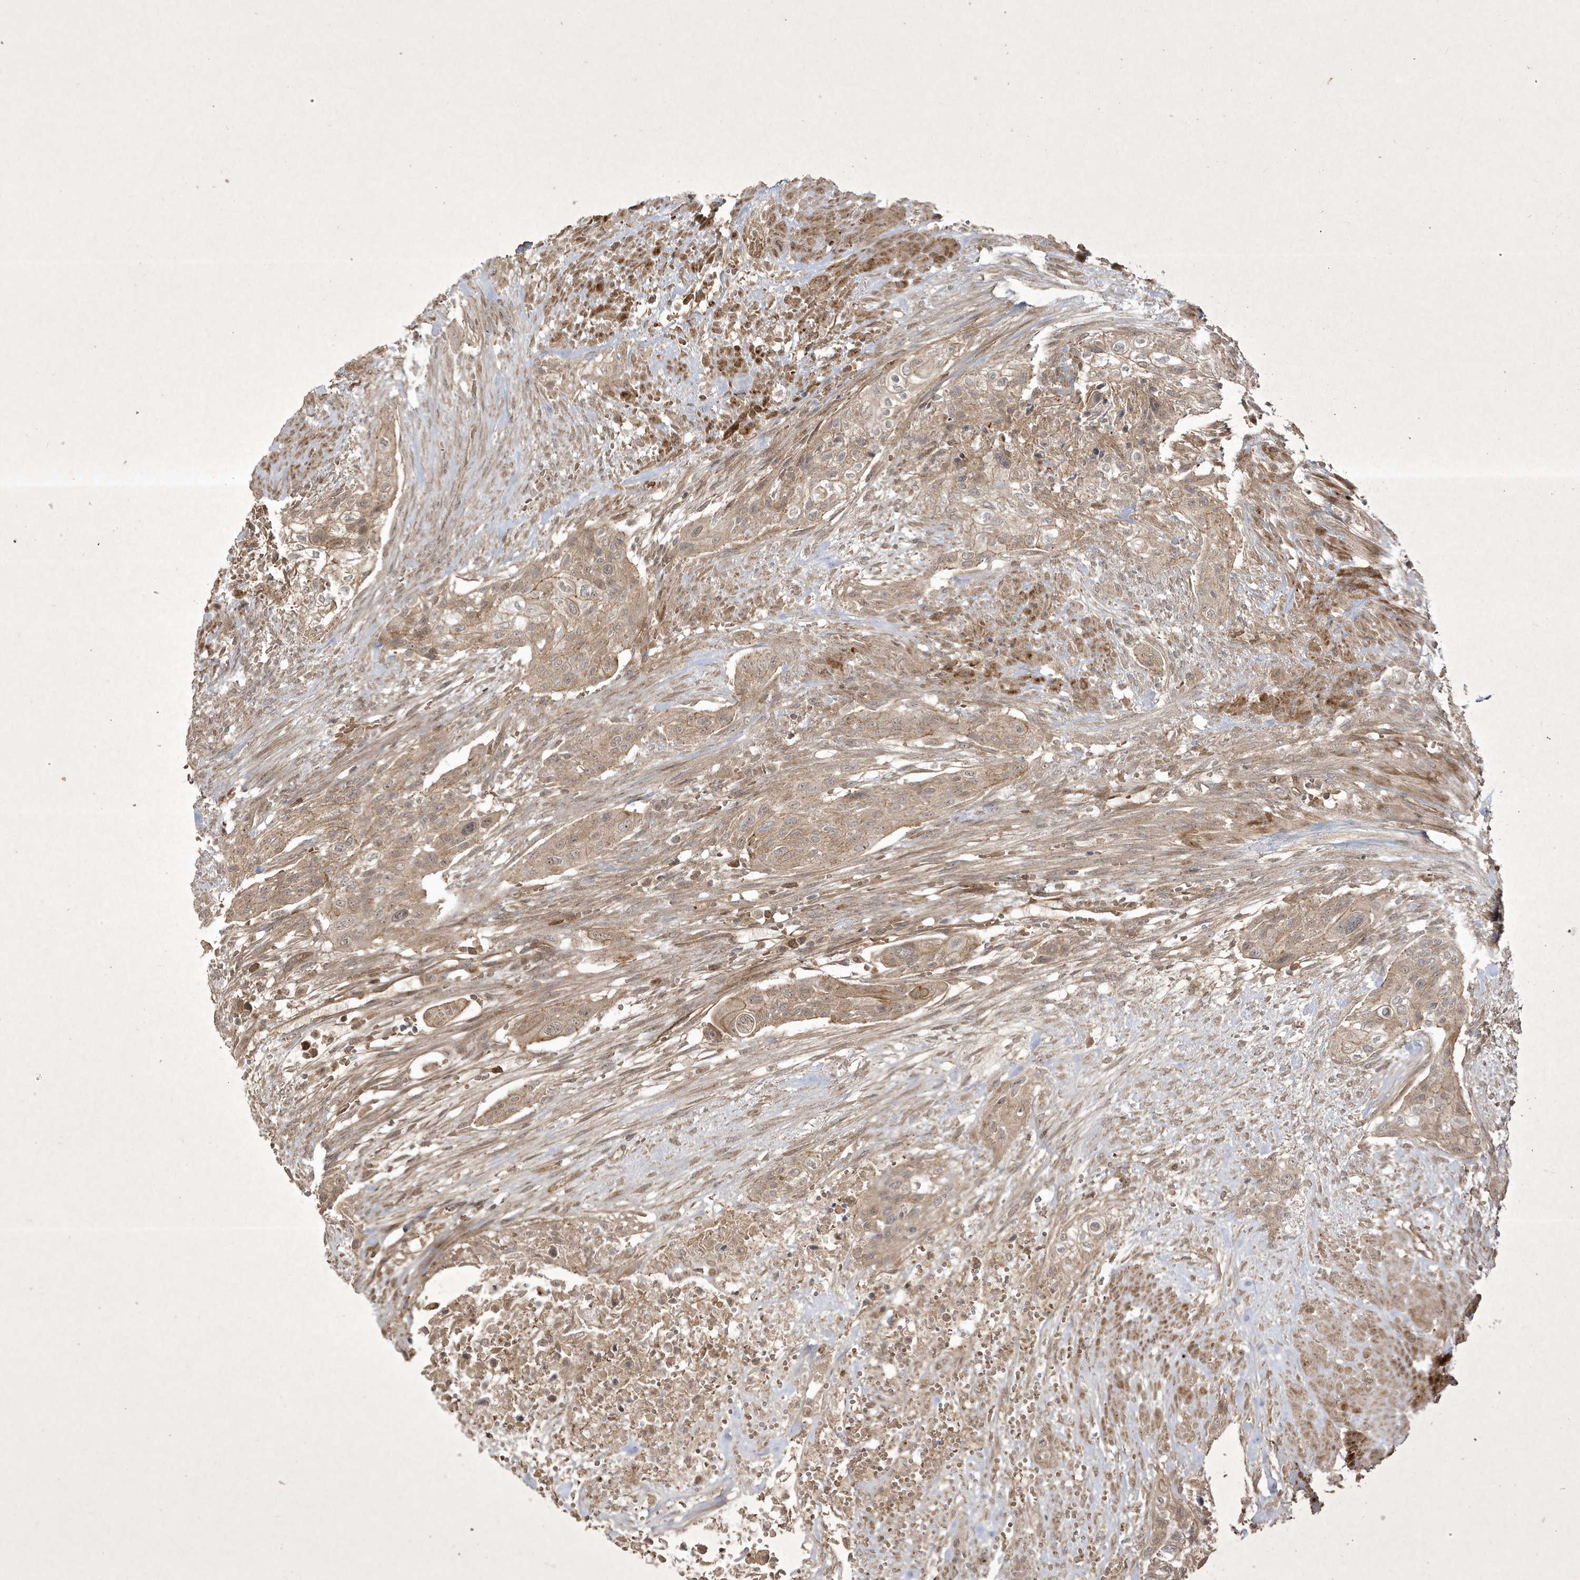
{"staining": {"intensity": "weak", "quantity": ">75%", "location": "cytoplasmic/membranous"}, "tissue": "urothelial cancer", "cell_type": "Tumor cells", "image_type": "cancer", "snomed": [{"axis": "morphology", "description": "Urothelial carcinoma, High grade"}, {"axis": "topography", "description": "Urinary bladder"}], "caption": "Protein expression analysis of high-grade urothelial carcinoma displays weak cytoplasmic/membranous expression in approximately >75% of tumor cells.", "gene": "FAM83C", "patient": {"sex": "male", "age": 35}}